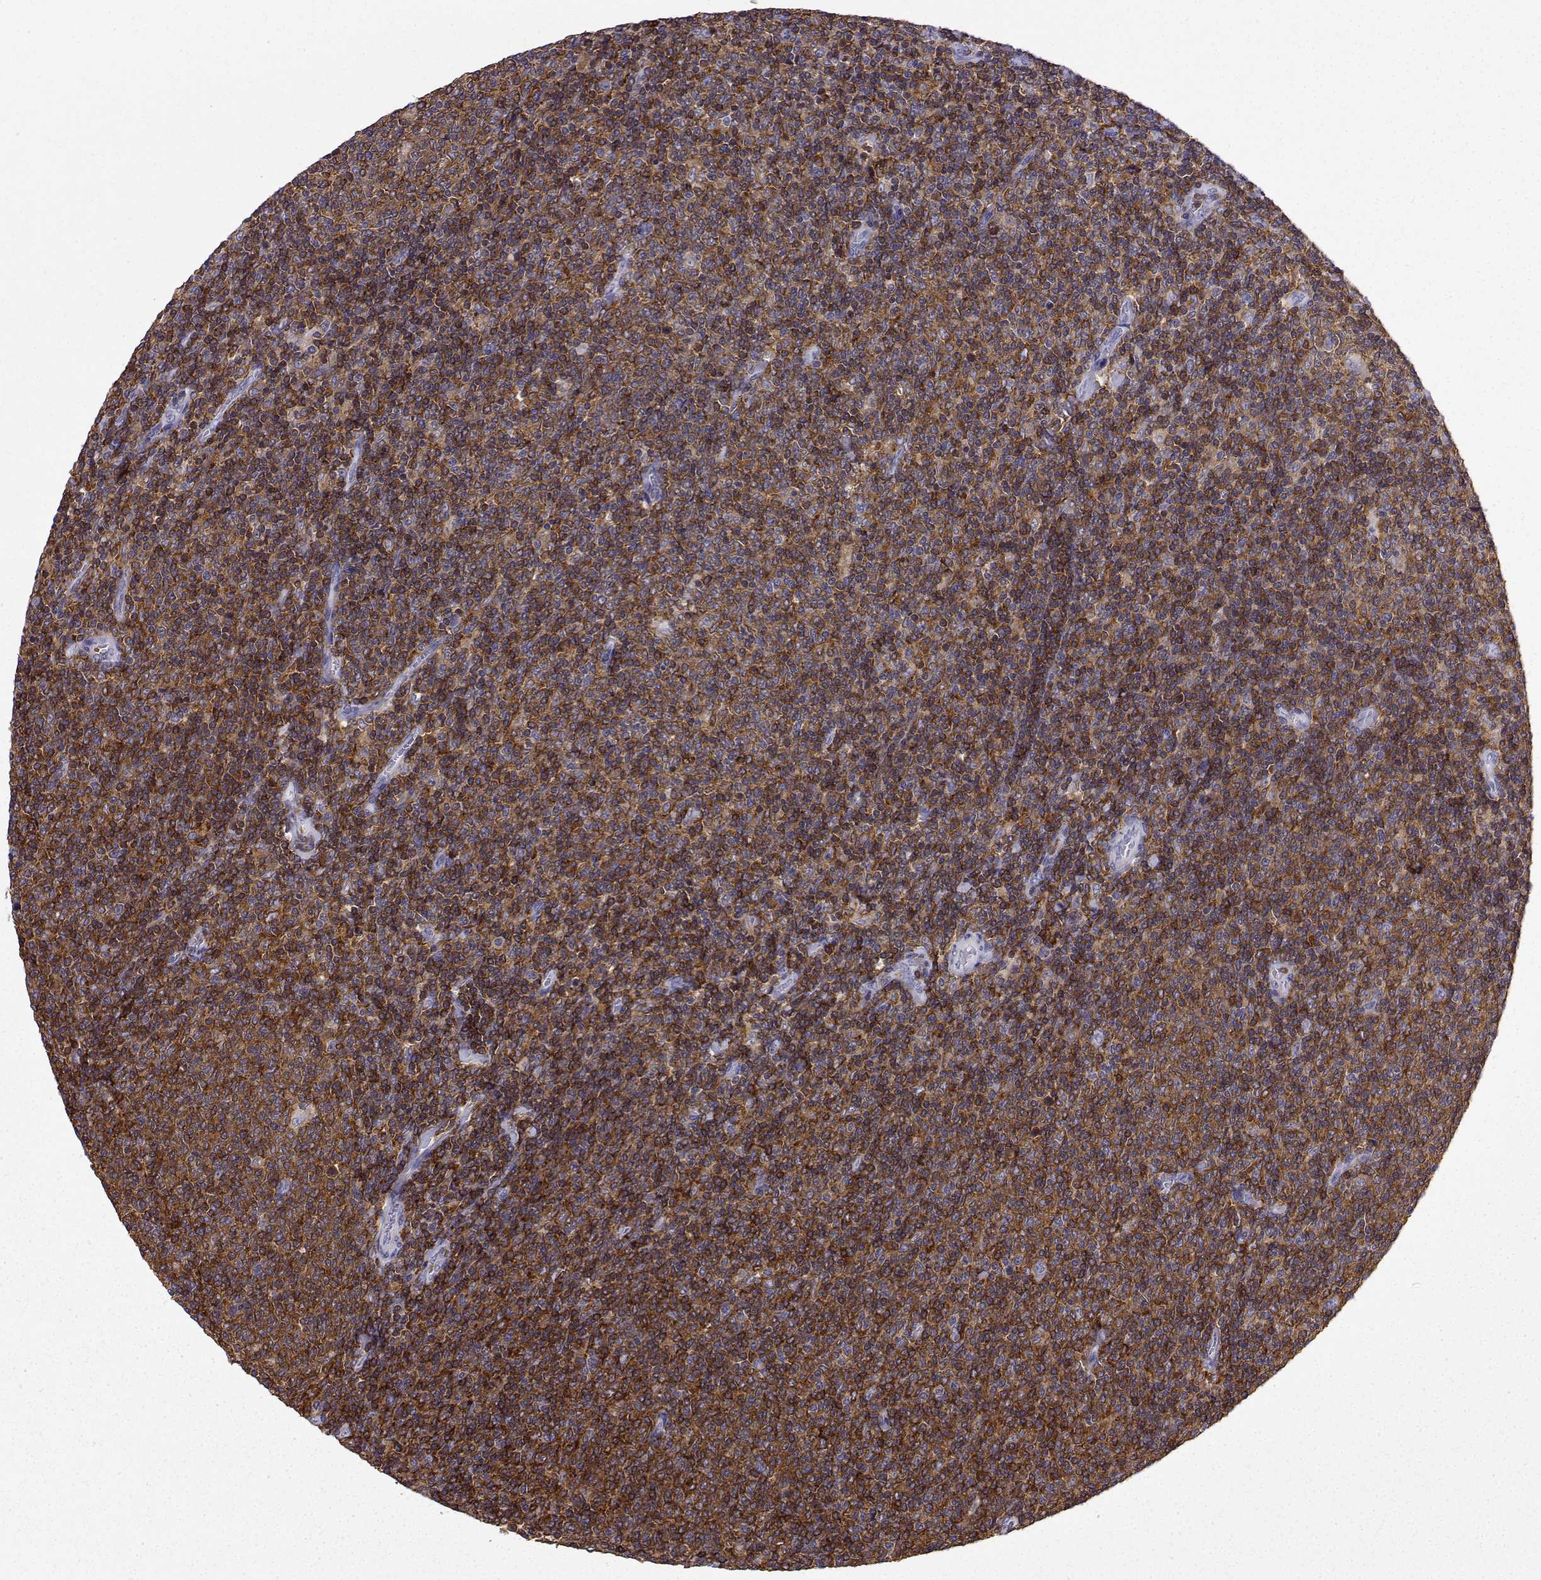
{"staining": {"intensity": "strong", "quantity": ">75%", "location": "cytoplasmic/membranous"}, "tissue": "lymphoma", "cell_type": "Tumor cells", "image_type": "cancer", "snomed": [{"axis": "morphology", "description": "Malignant lymphoma, non-Hodgkin's type, Low grade"}, {"axis": "topography", "description": "Lymph node"}], "caption": "Immunohistochemical staining of lymphoma shows high levels of strong cytoplasmic/membranous staining in about >75% of tumor cells. (DAB = brown stain, brightfield microscopy at high magnification).", "gene": "DOCK10", "patient": {"sex": "male", "age": 52}}